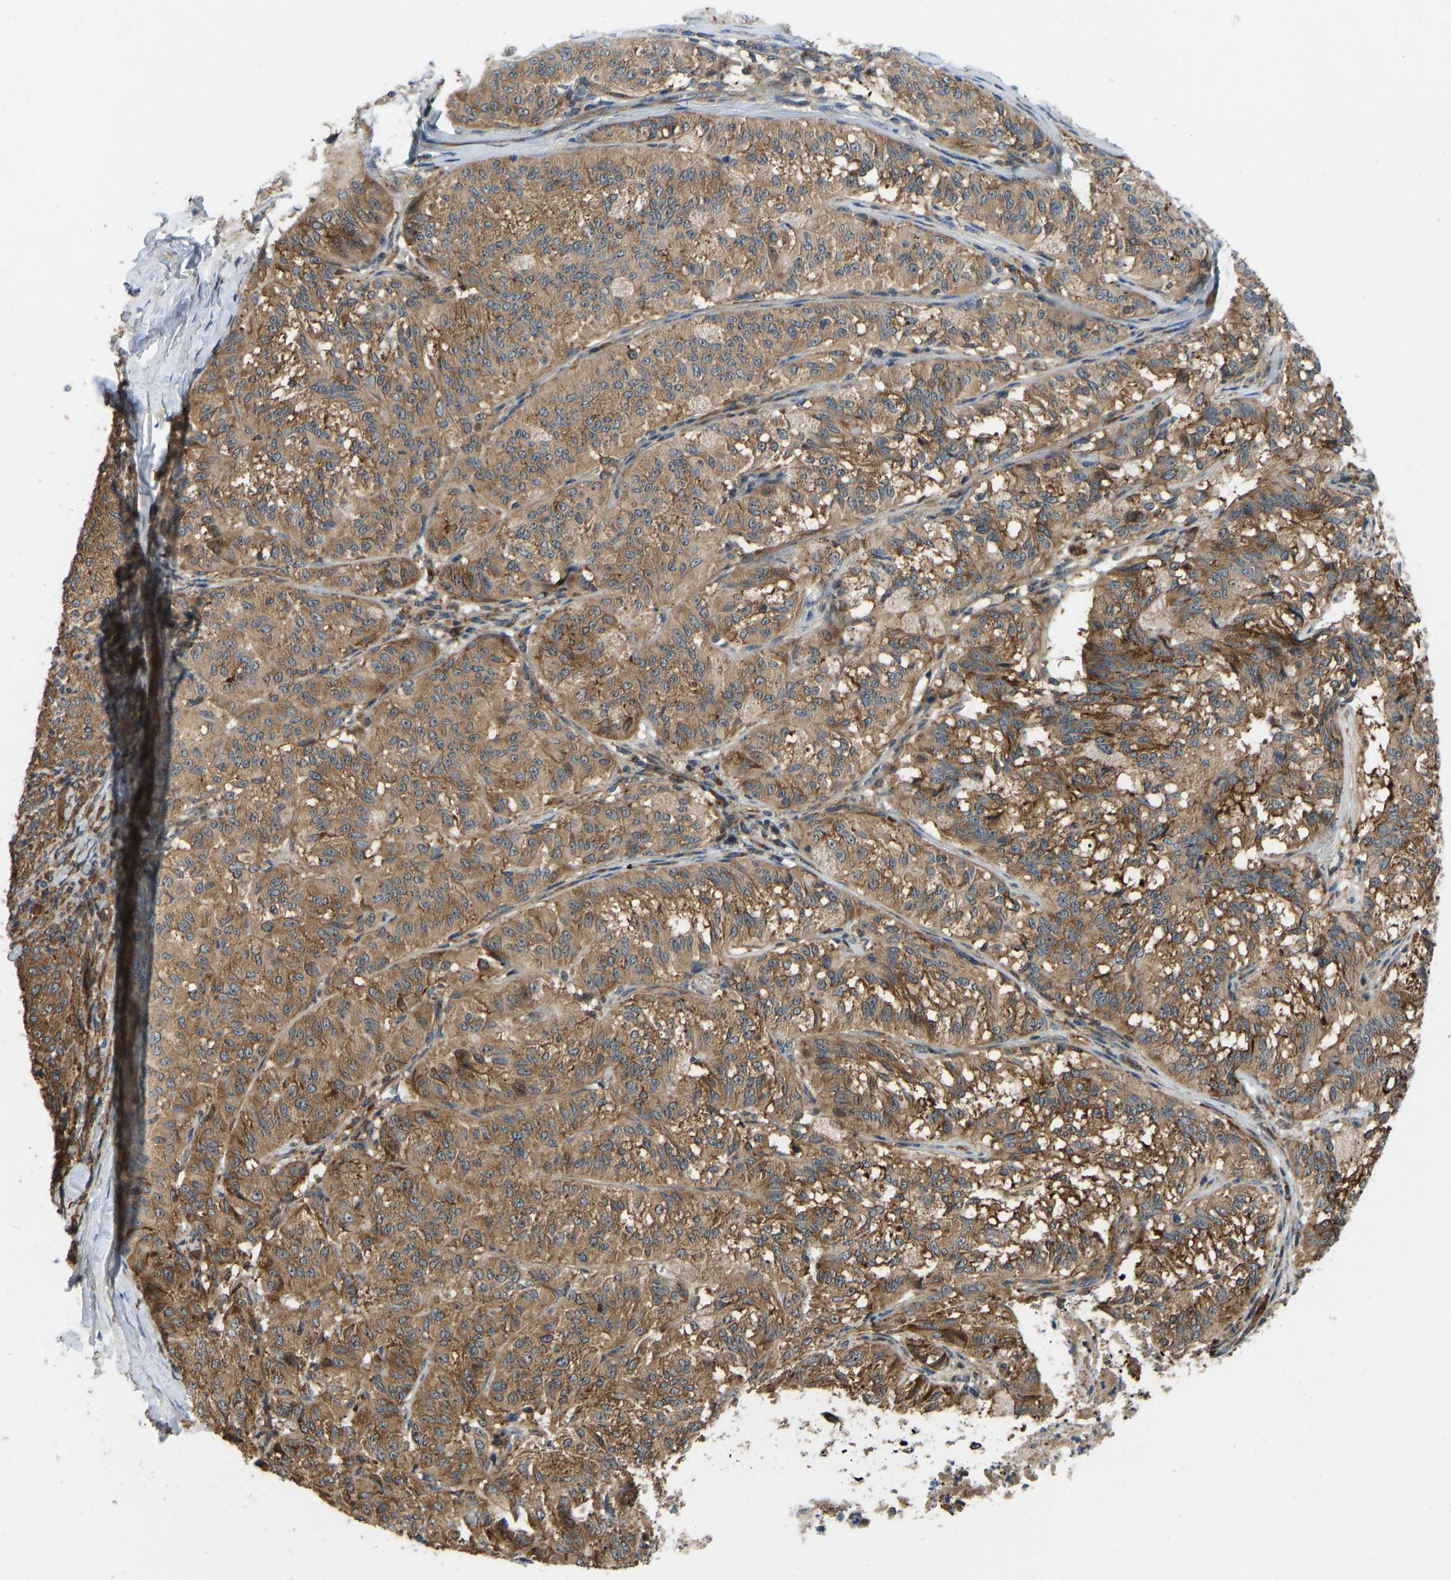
{"staining": {"intensity": "moderate", "quantity": ">75%", "location": "cytoplasmic/membranous"}, "tissue": "melanoma", "cell_type": "Tumor cells", "image_type": "cancer", "snomed": [{"axis": "morphology", "description": "Malignant melanoma, NOS"}, {"axis": "topography", "description": "Skin"}], "caption": "Immunohistochemistry (IHC) micrograph of neoplastic tissue: human malignant melanoma stained using immunohistochemistry exhibits medium levels of moderate protein expression localized specifically in the cytoplasmic/membranous of tumor cells, appearing as a cytoplasmic/membranous brown color.", "gene": "RASGRF2", "patient": {"sex": "female", "age": 72}}